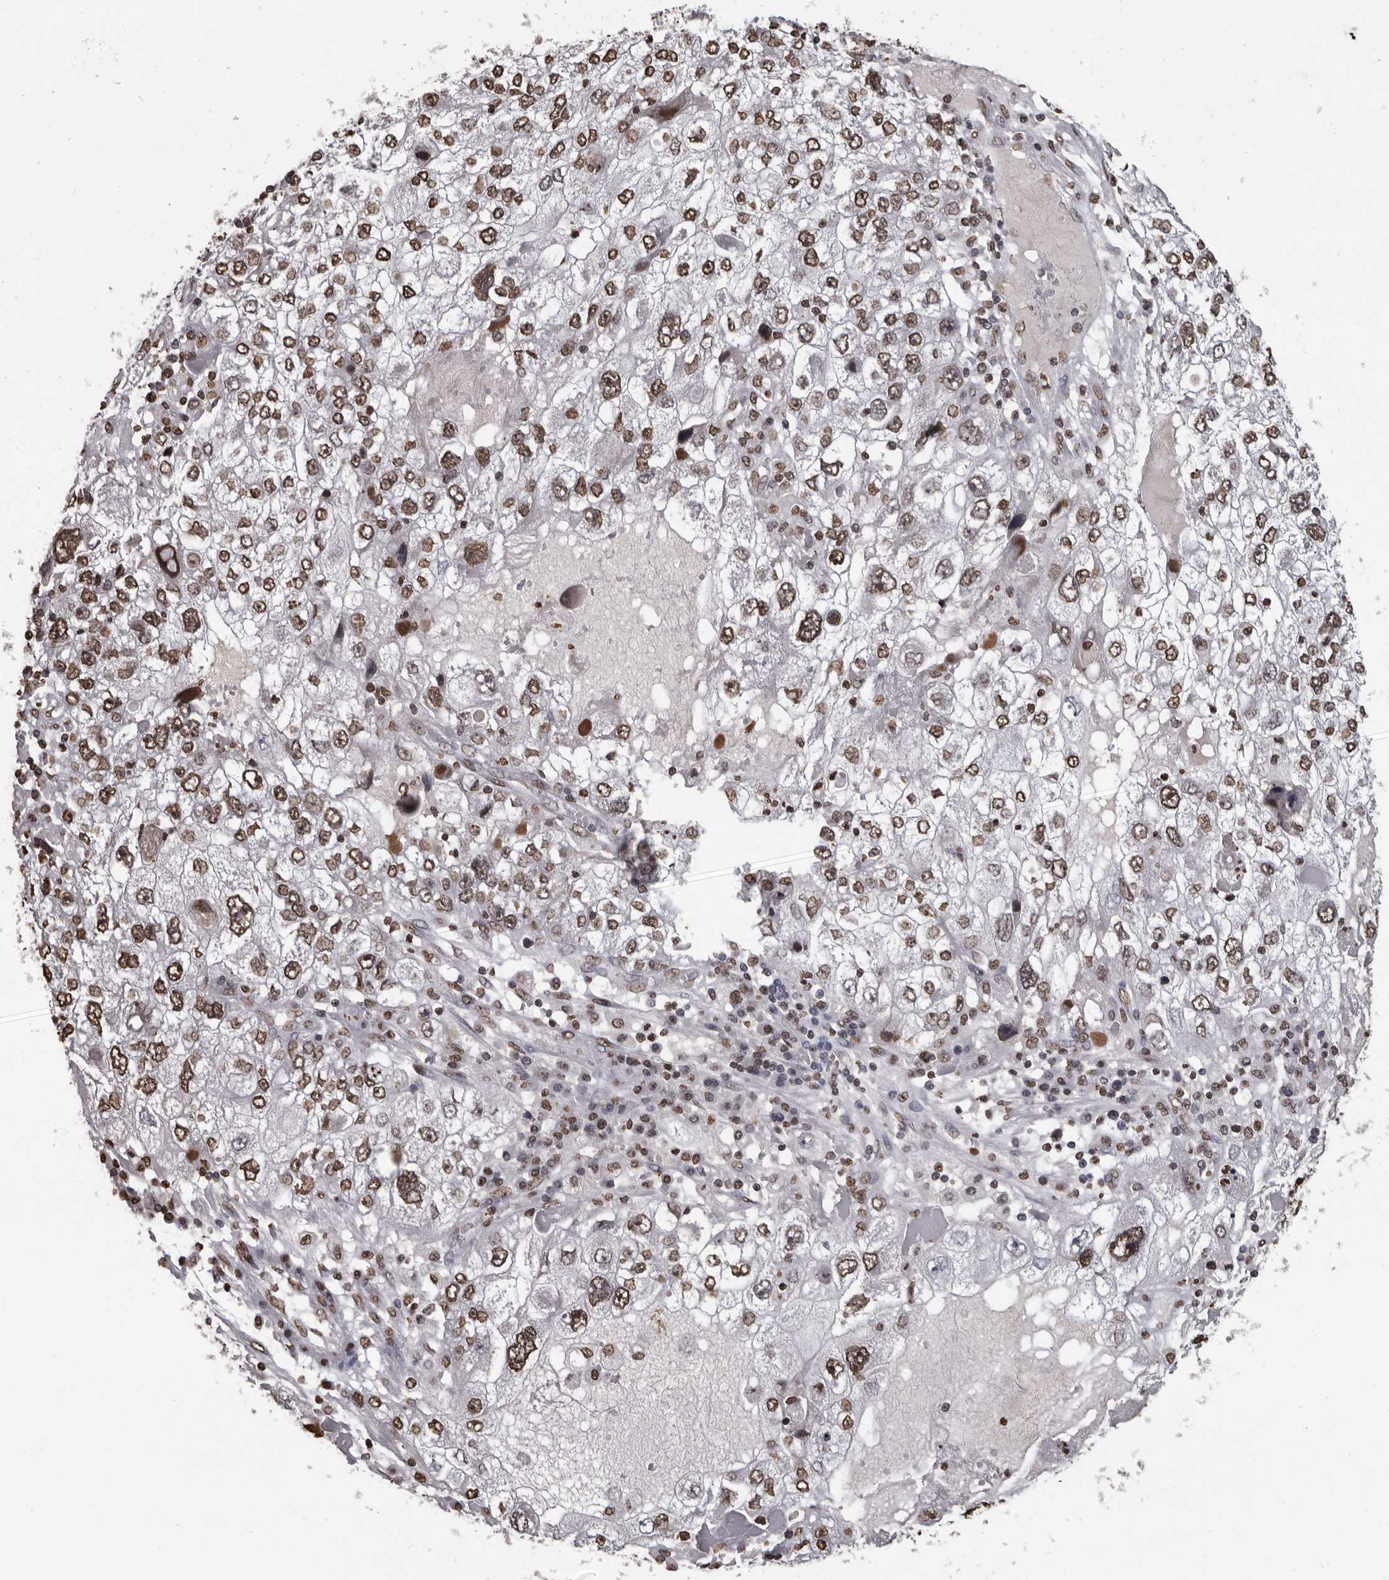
{"staining": {"intensity": "strong", "quantity": ">75%", "location": "nuclear"}, "tissue": "endometrial cancer", "cell_type": "Tumor cells", "image_type": "cancer", "snomed": [{"axis": "morphology", "description": "Adenocarcinoma, NOS"}, {"axis": "topography", "description": "Endometrium"}], "caption": "A high amount of strong nuclear positivity is seen in about >75% of tumor cells in endometrial cancer tissue.", "gene": "AHR", "patient": {"sex": "female", "age": 49}}